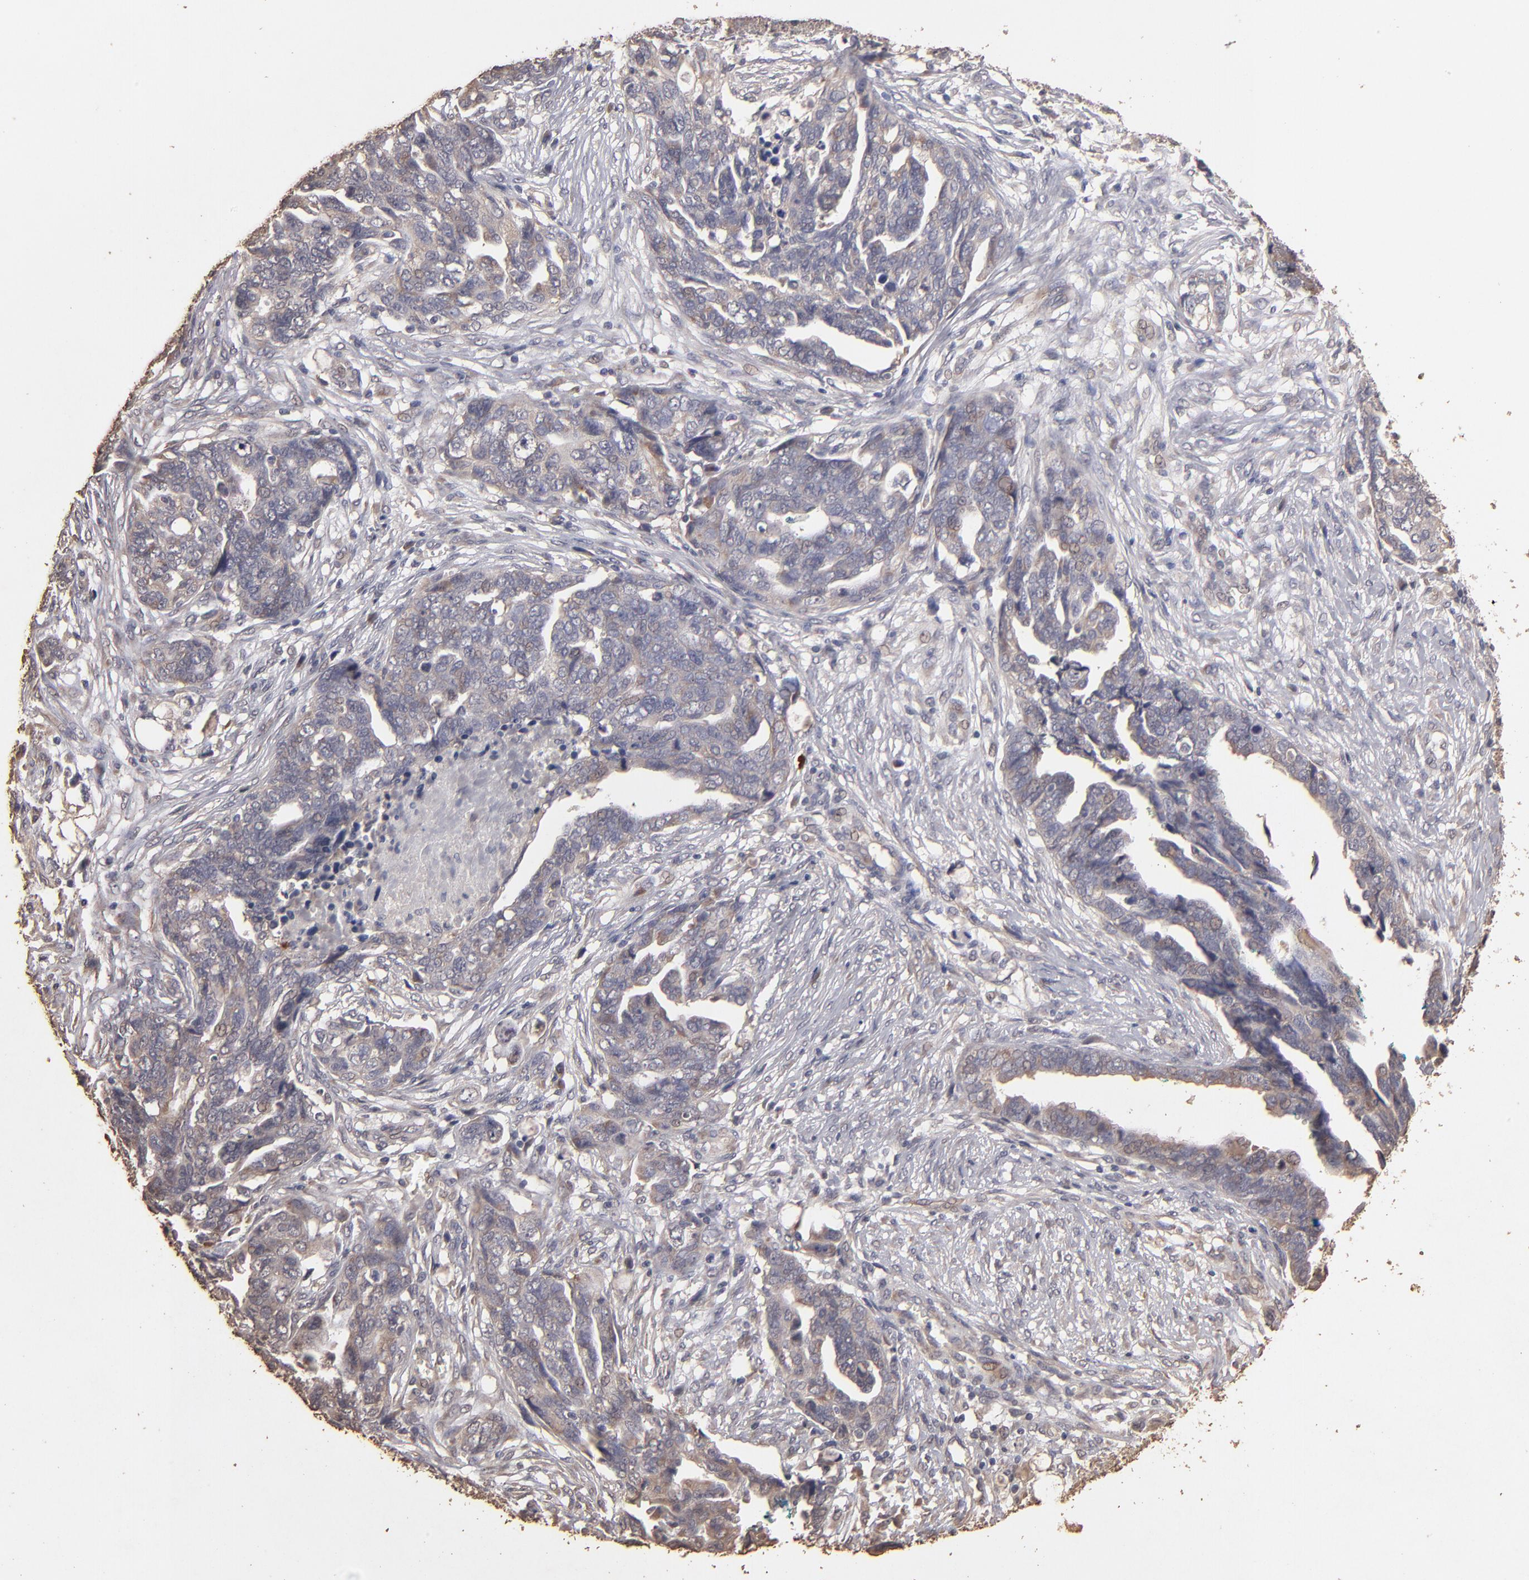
{"staining": {"intensity": "moderate", "quantity": "25%-75%", "location": "cytoplasmic/membranous"}, "tissue": "ovarian cancer", "cell_type": "Tumor cells", "image_type": "cancer", "snomed": [{"axis": "morphology", "description": "Normal tissue, NOS"}, {"axis": "morphology", "description": "Cystadenocarcinoma, serous, NOS"}, {"axis": "topography", "description": "Fallopian tube"}, {"axis": "topography", "description": "Ovary"}], "caption": "An immunohistochemistry image of tumor tissue is shown. Protein staining in brown highlights moderate cytoplasmic/membranous positivity in serous cystadenocarcinoma (ovarian) within tumor cells. (DAB IHC, brown staining for protein, blue staining for nuclei).", "gene": "OPHN1", "patient": {"sex": "female", "age": 56}}